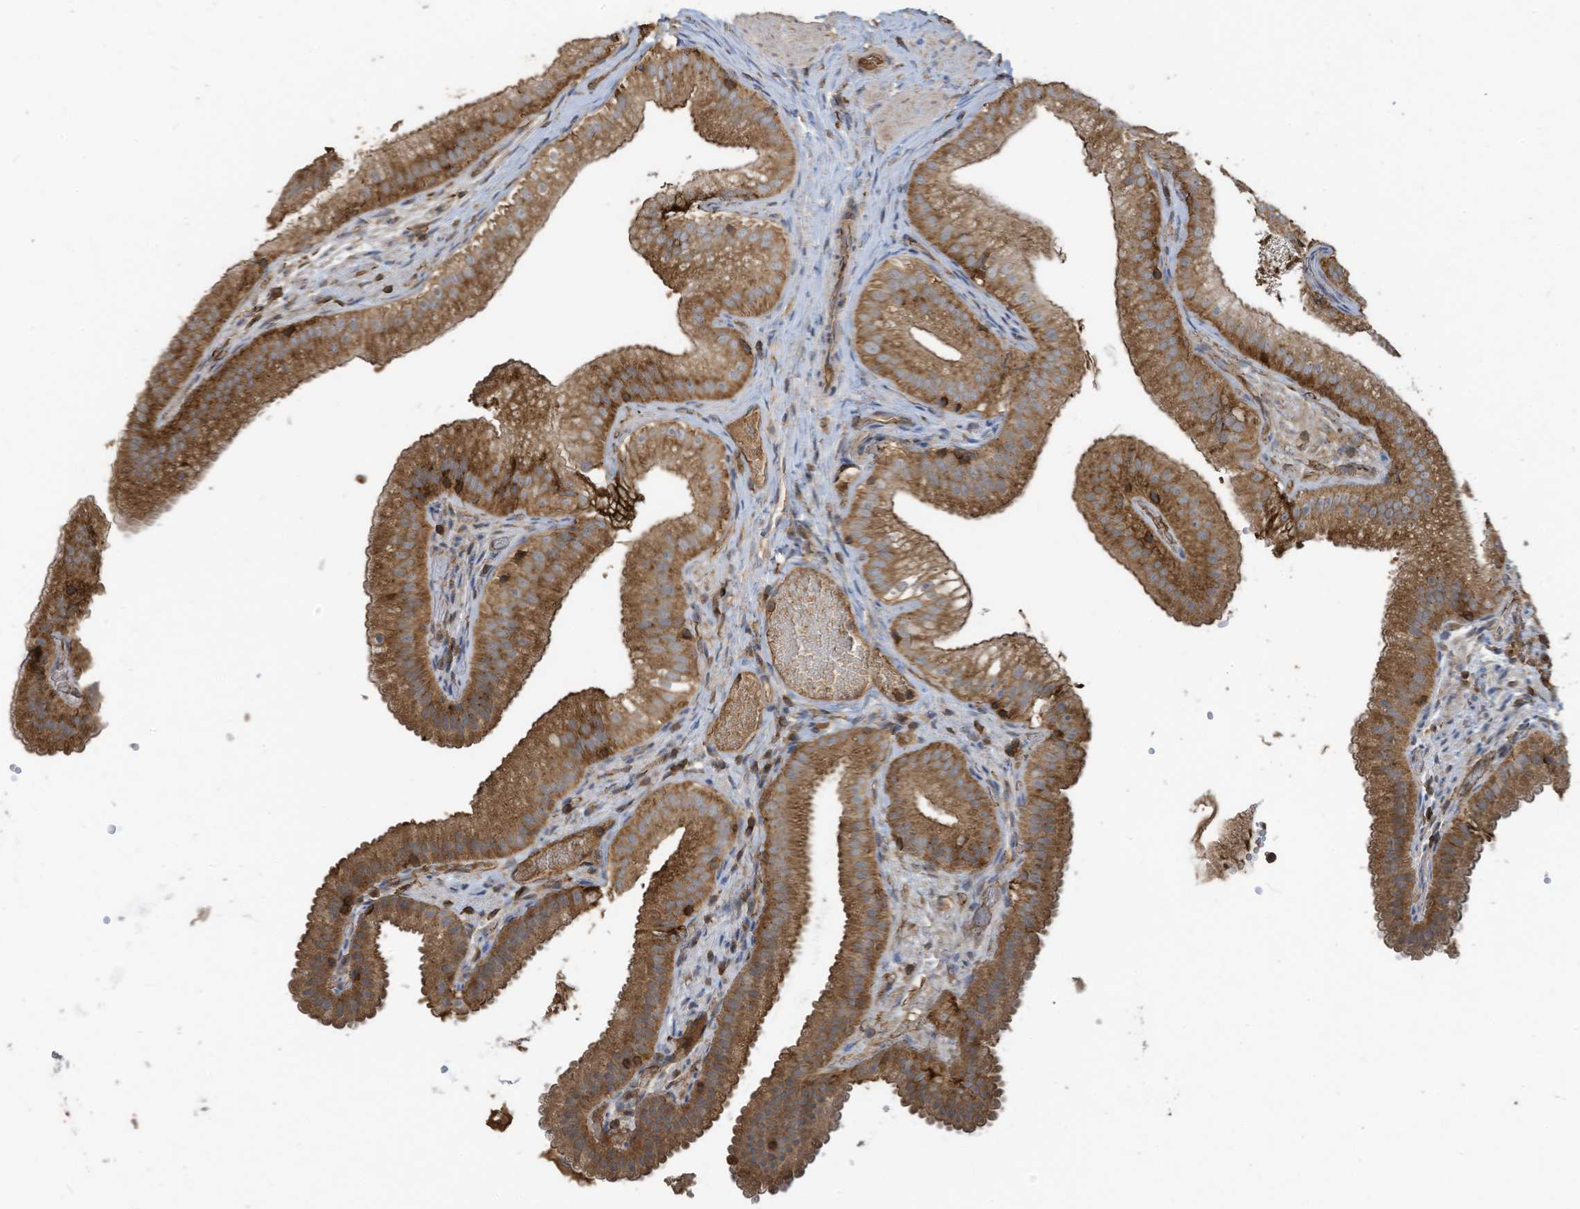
{"staining": {"intensity": "moderate", "quantity": ">75%", "location": "cytoplasmic/membranous"}, "tissue": "gallbladder", "cell_type": "Glandular cells", "image_type": "normal", "snomed": [{"axis": "morphology", "description": "Normal tissue, NOS"}, {"axis": "topography", "description": "Gallbladder"}], "caption": "Normal gallbladder exhibits moderate cytoplasmic/membranous expression in about >75% of glandular cells, visualized by immunohistochemistry.", "gene": "COX10", "patient": {"sex": "female", "age": 30}}